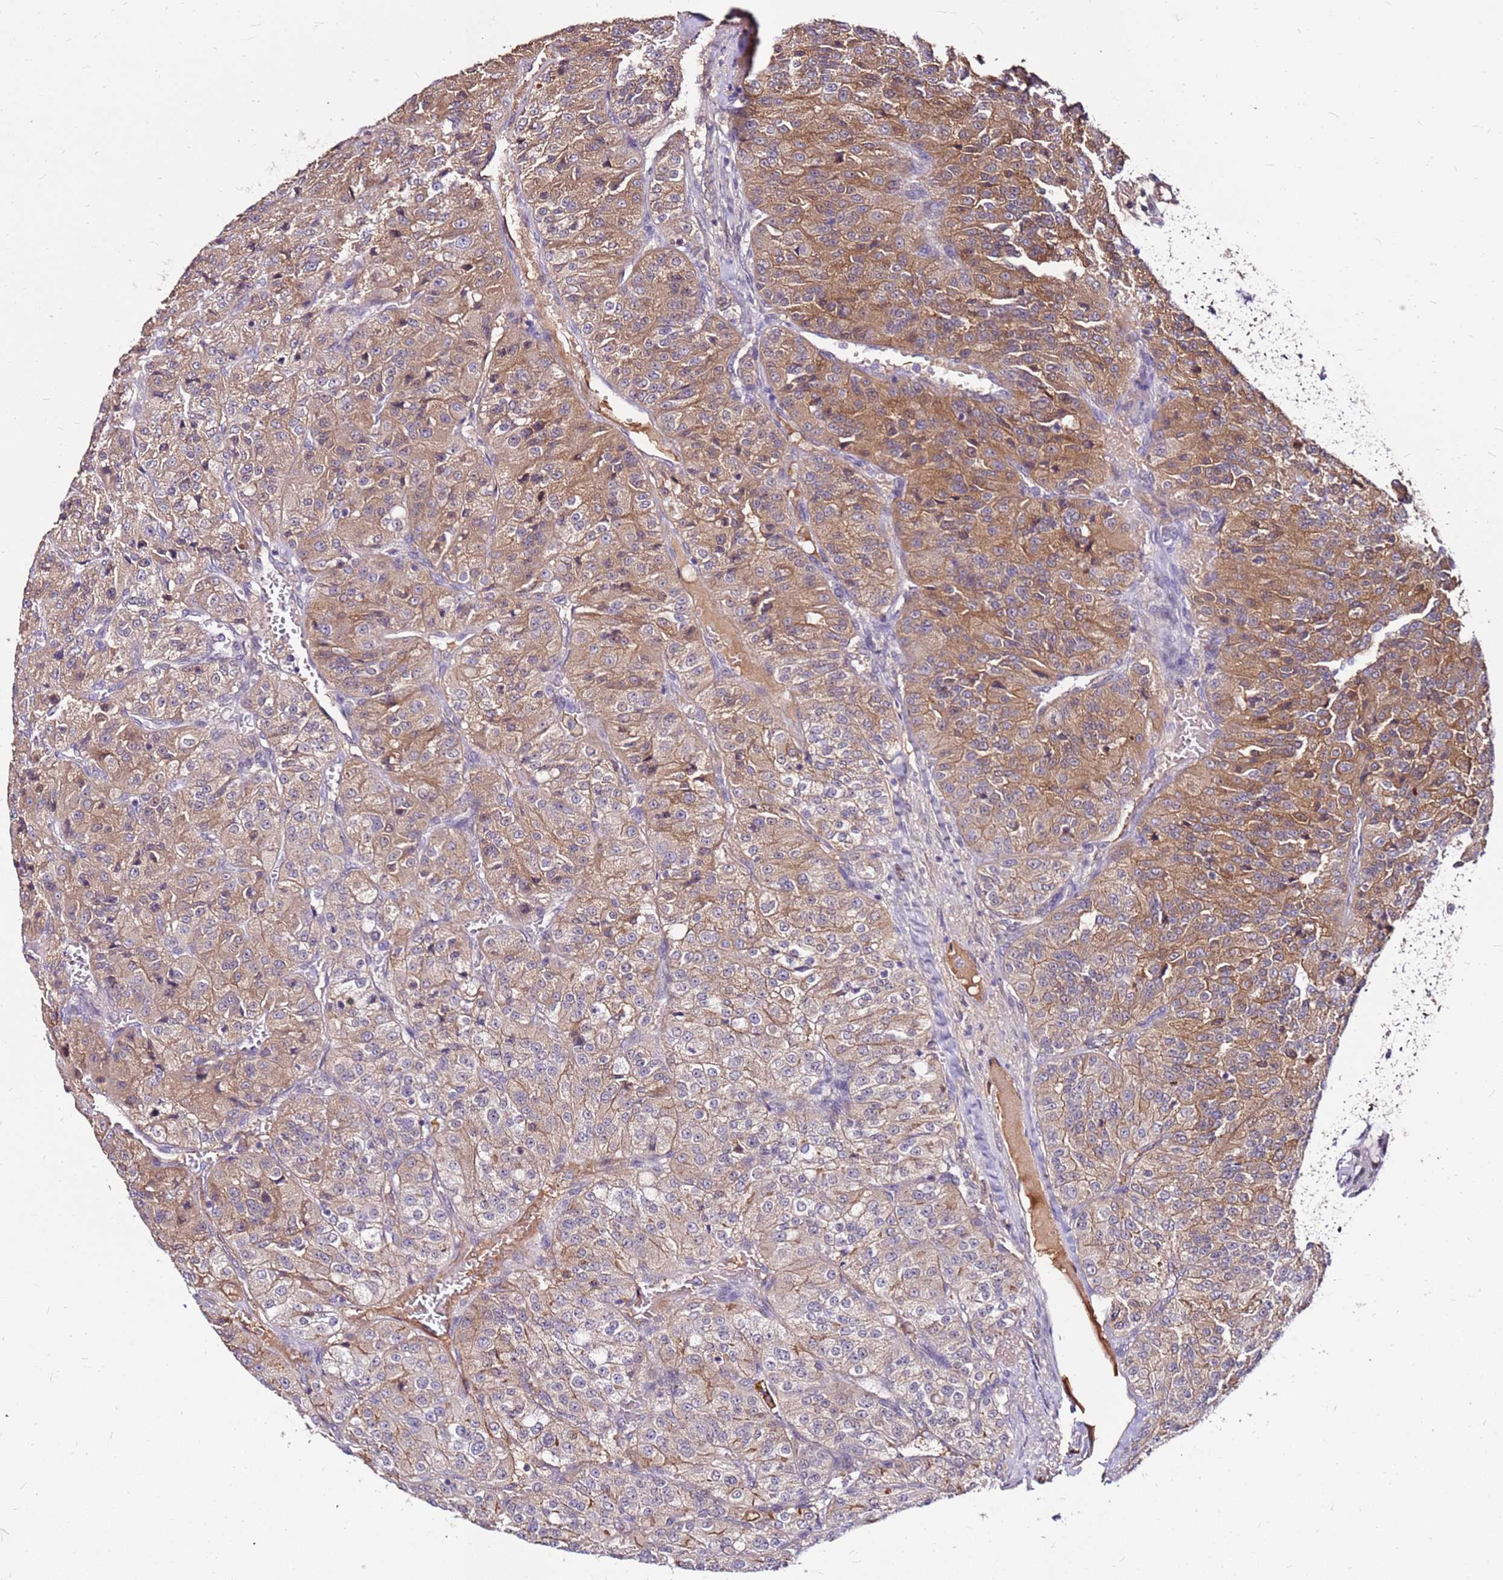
{"staining": {"intensity": "moderate", "quantity": ">75%", "location": "cytoplasmic/membranous"}, "tissue": "renal cancer", "cell_type": "Tumor cells", "image_type": "cancer", "snomed": [{"axis": "morphology", "description": "Adenocarcinoma, NOS"}, {"axis": "topography", "description": "Kidney"}], "caption": "A medium amount of moderate cytoplasmic/membranous staining is present in about >75% of tumor cells in renal adenocarcinoma tissue. Nuclei are stained in blue.", "gene": "ALDH1A3", "patient": {"sex": "female", "age": 63}}